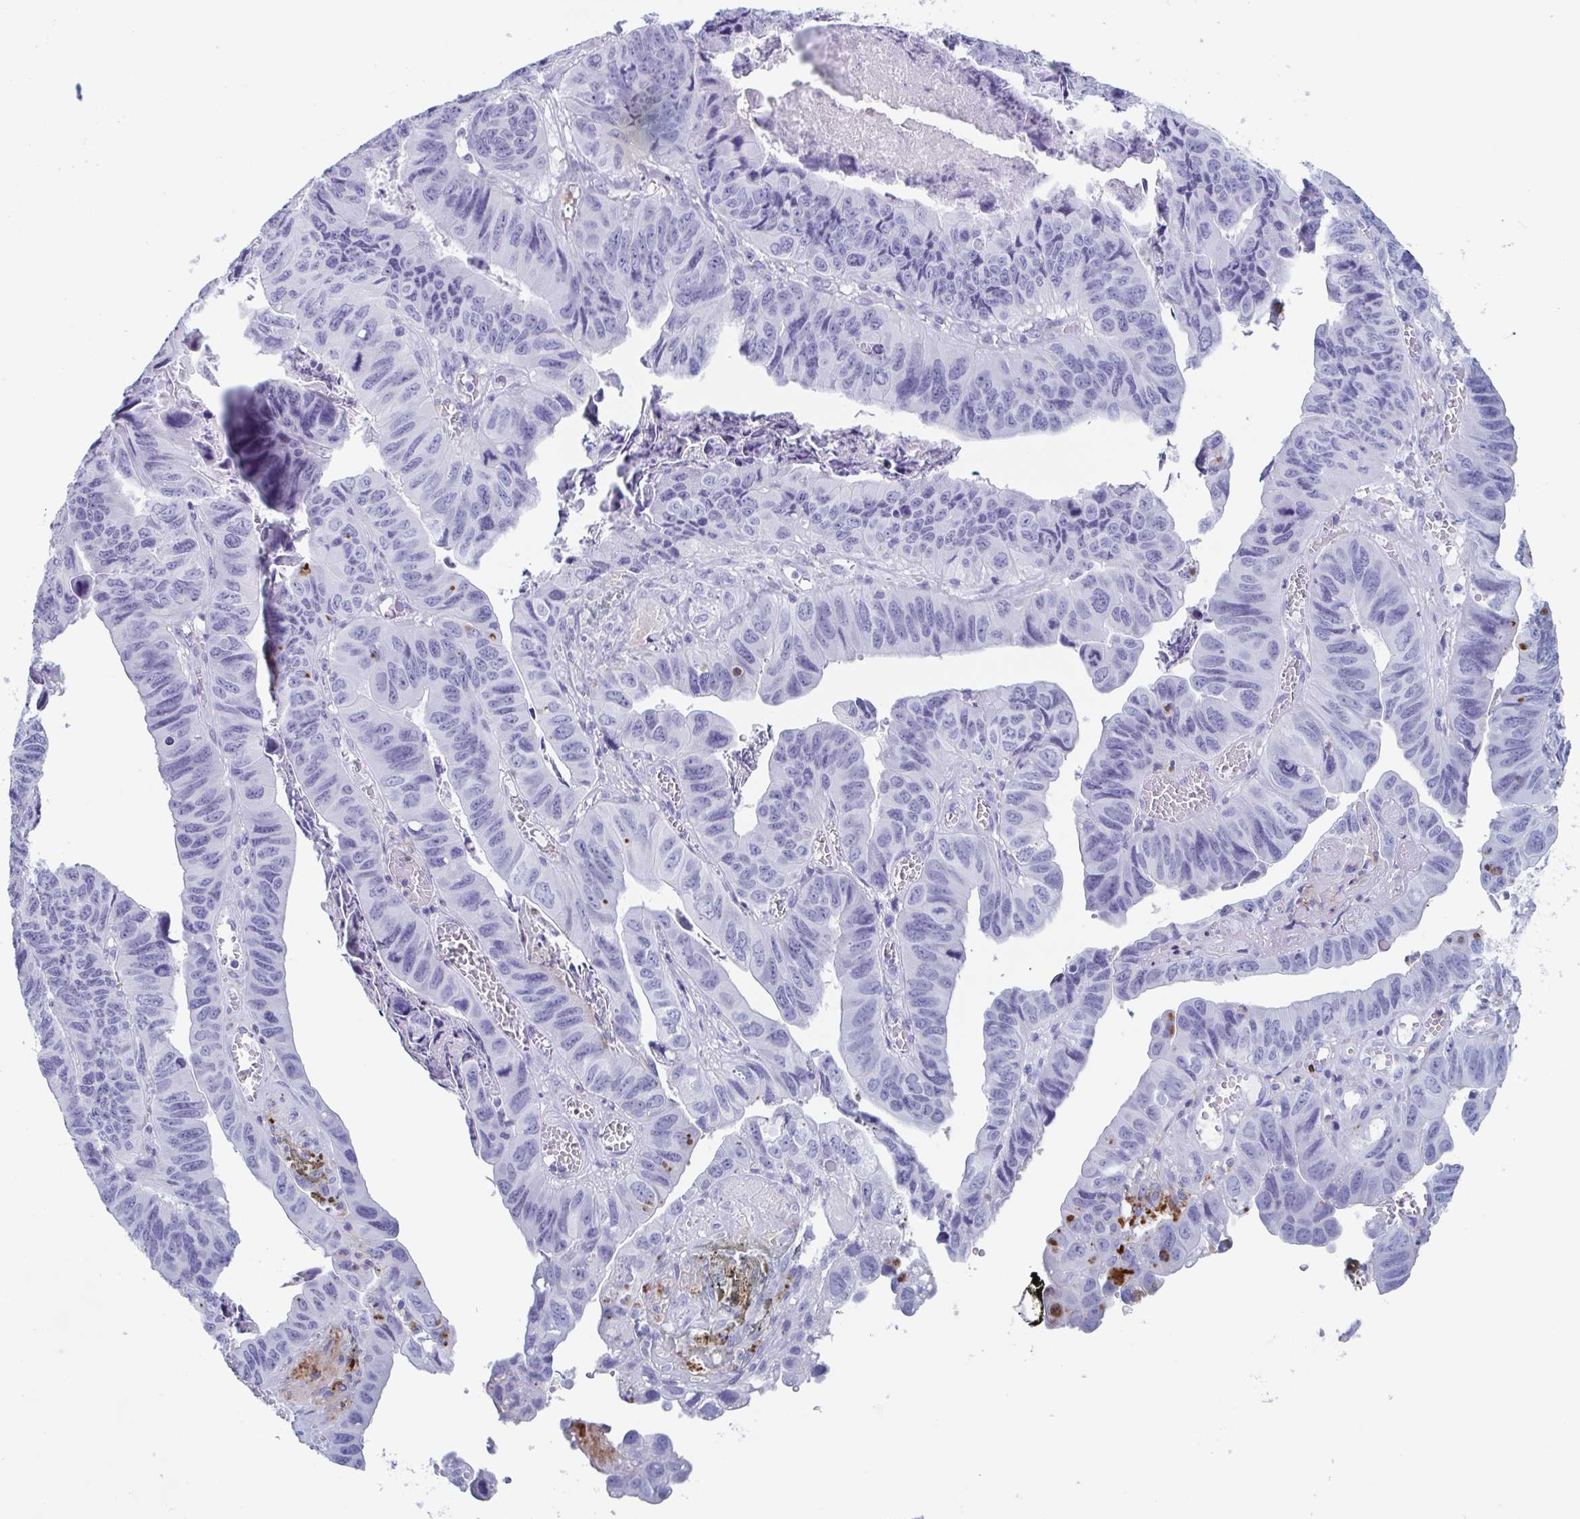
{"staining": {"intensity": "negative", "quantity": "none", "location": "none"}, "tissue": "stomach cancer", "cell_type": "Tumor cells", "image_type": "cancer", "snomed": [{"axis": "morphology", "description": "Adenocarcinoma, NOS"}, {"axis": "topography", "description": "Stomach, lower"}], "caption": "There is no significant positivity in tumor cells of stomach cancer (adenocarcinoma).", "gene": "BPI", "patient": {"sex": "male", "age": 77}}